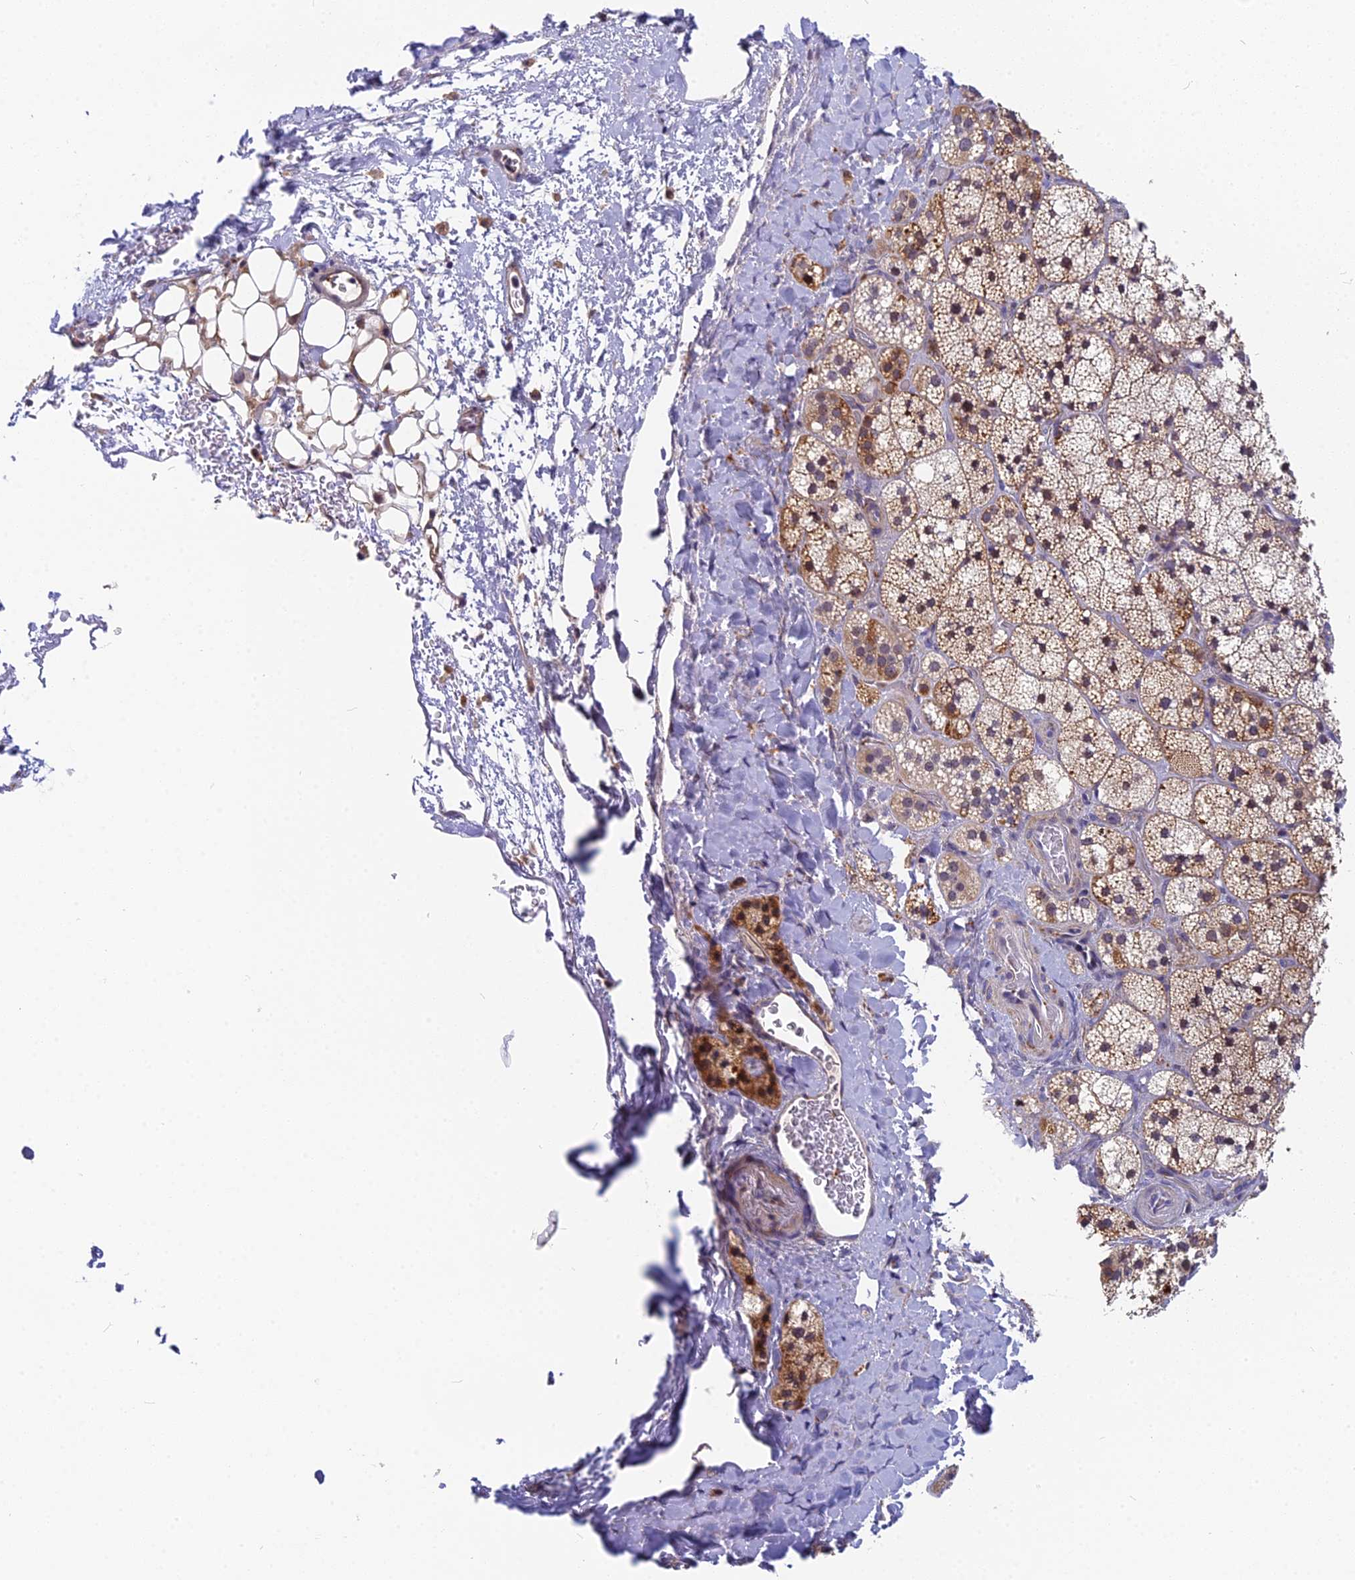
{"staining": {"intensity": "moderate", "quantity": "25%-75%", "location": "cytoplasmic/membranous"}, "tissue": "adrenal gland", "cell_type": "Glandular cells", "image_type": "normal", "snomed": [{"axis": "morphology", "description": "Normal tissue, NOS"}, {"axis": "topography", "description": "Adrenal gland"}], "caption": "Immunohistochemical staining of normal human adrenal gland shows 25%-75% levels of moderate cytoplasmic/membranous protein expression in approximately 25%-75% of glandular cells. The protein of interest is stained brown, and the nuclei are stained in blue (DAB (3,3'-diaminobenzidine) IHC with brightfield microscopy, high magnification).", "gene": "CMC1", "patient": {"sex": "male", "age": 61}}